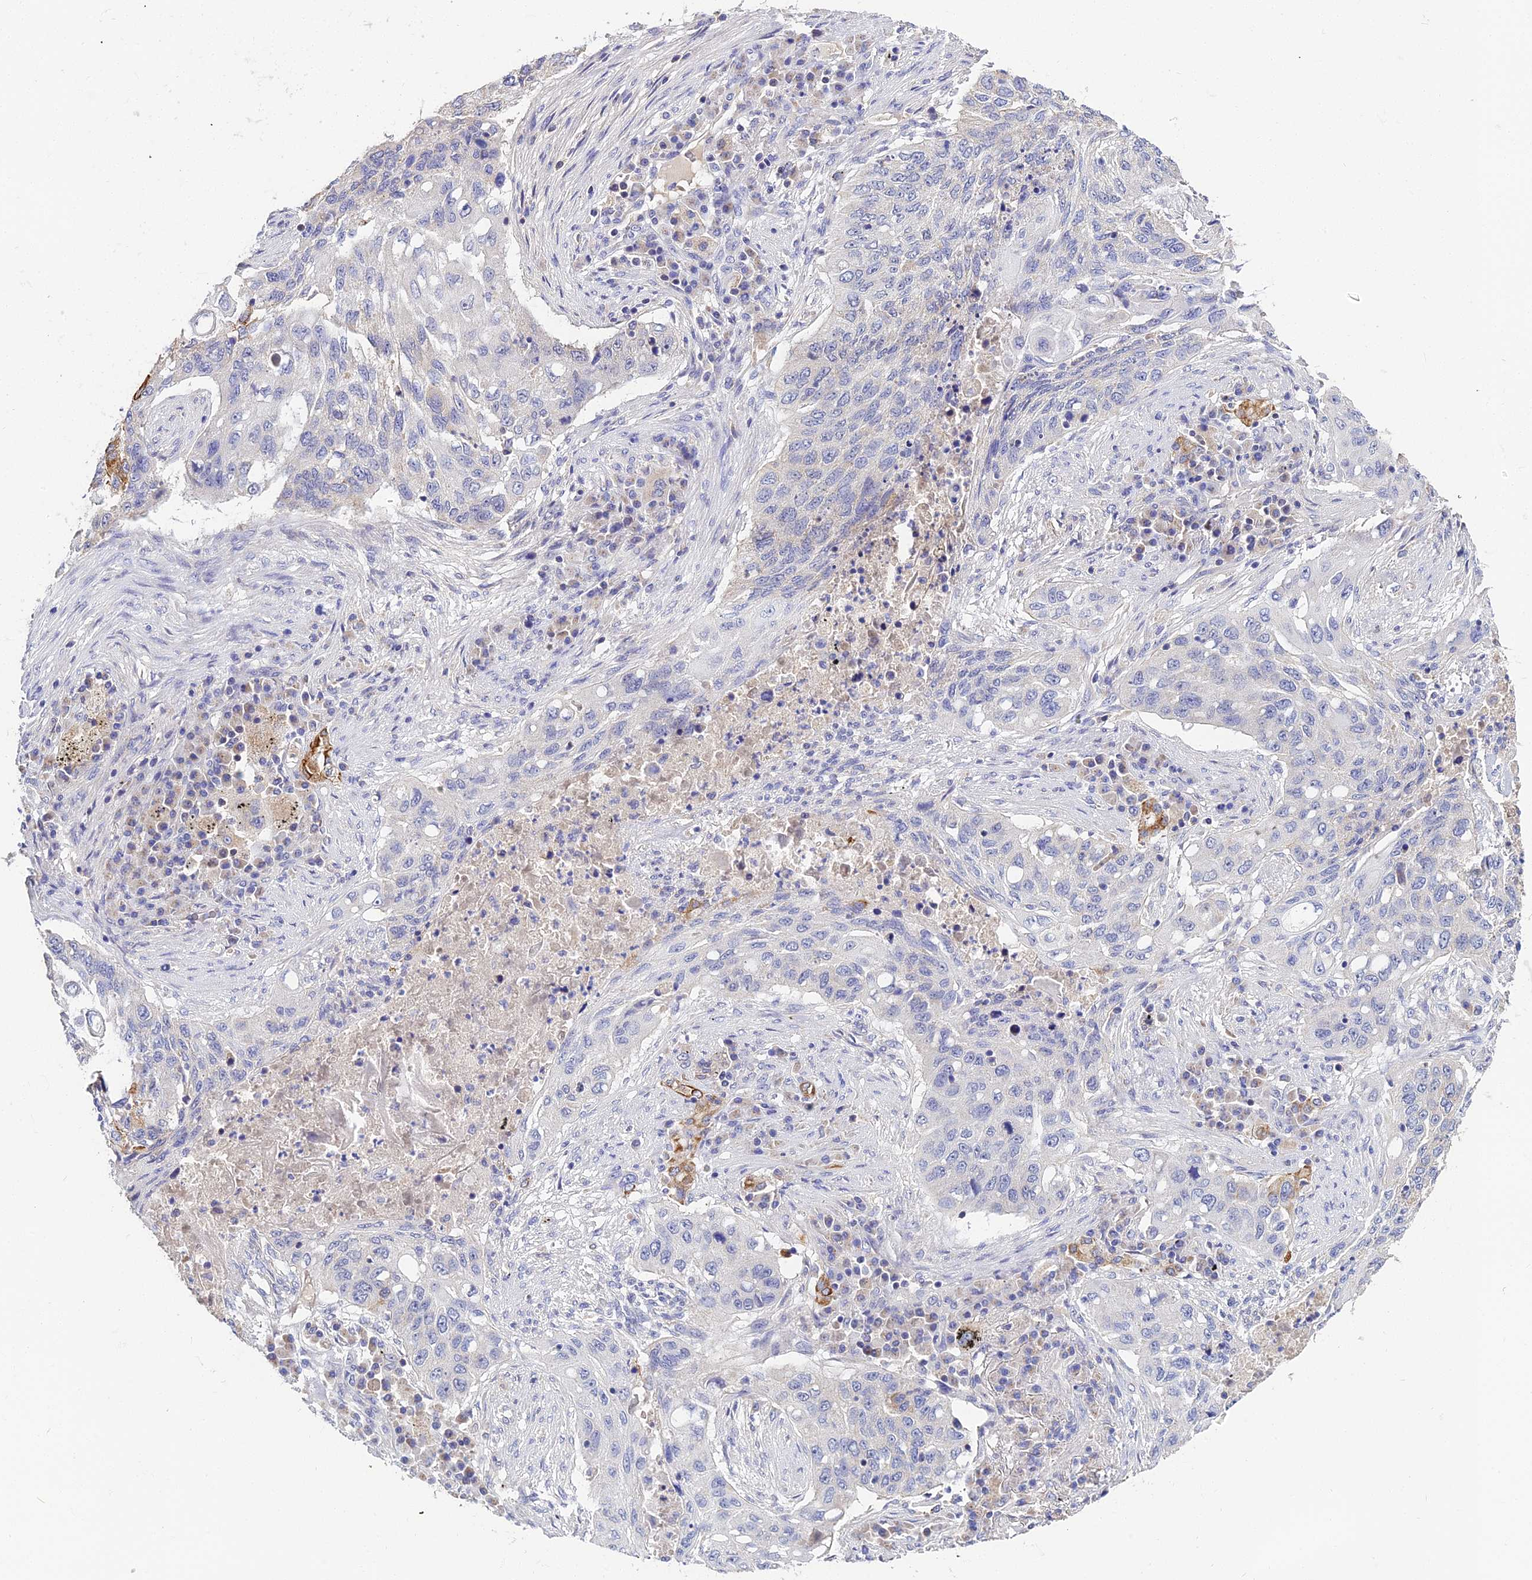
{"staining": {"intensity": "negative", "quantity": "none", "location": "none"}, "tissue": "lung cancer", "cell_type": "Tumor cells", "image_type": "cancer", "snomed": [{"axis": "morphology", "description": "Squamous cell carcinoma, NOS"}, {"axis": "topography", "description": "Lung"}], "caption": "Human lung cancer stained for a protein using immunohistochemistry (IHC) shows no staining in tumor cells.", "gene": "ZXDA", "patient": {"sex": "female", "age": 63}}